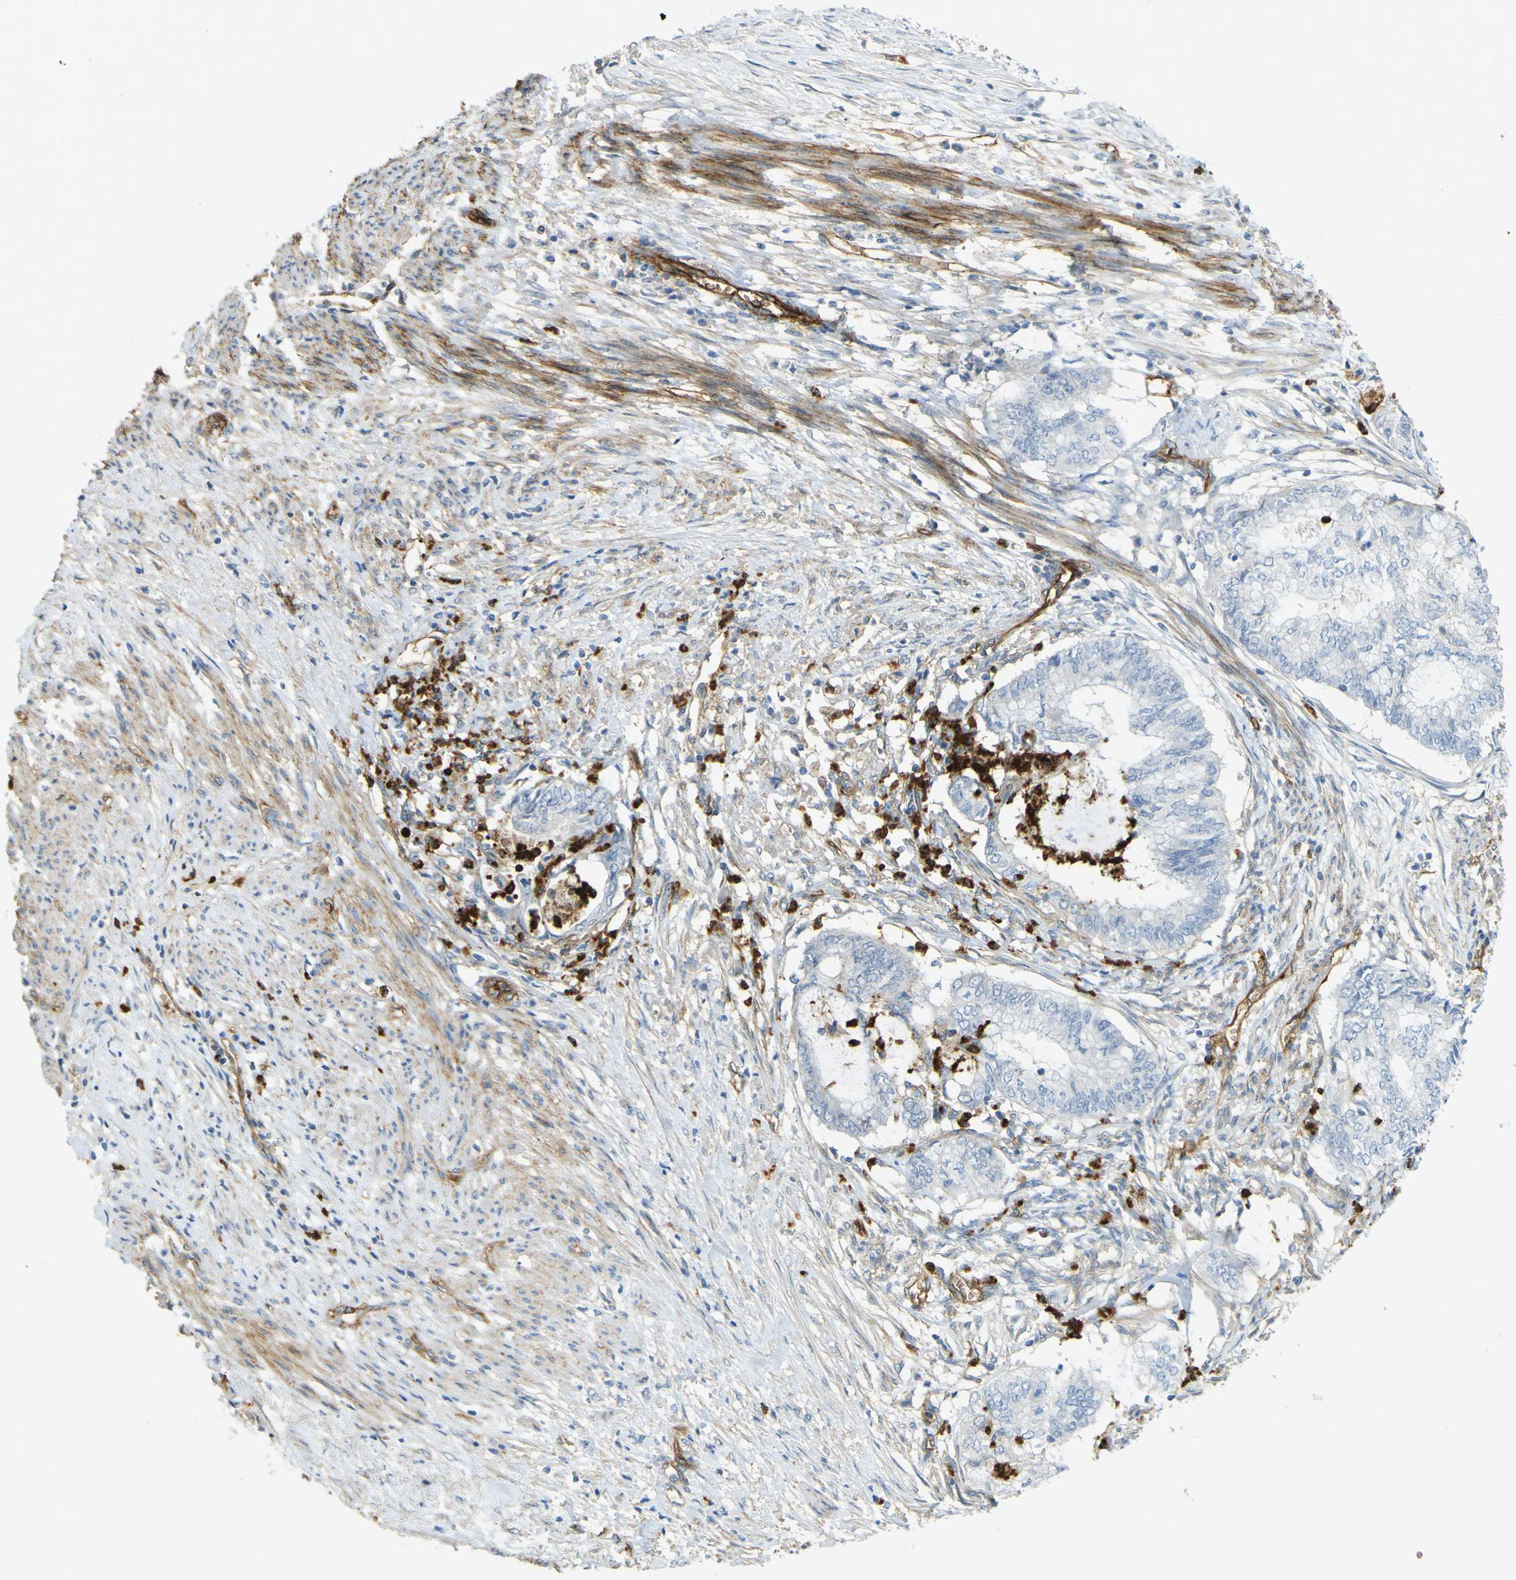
{"staining": {"intensity": "negative", "quantity": "none", "location": "none"}, "tissue": "endometrial cancer", "cell_type": "Tumor cells", "image_type": "cancer", "snomed": [{"axis": "morphology", "description": "Necrosis, NOS"}, {"axis": "morphology", "description": "Adenocarcinoma, NOS"}, {"axis": "topography", "description": "Endometrium"}], "caption": "IHC image of neoplastic tissue: endometrial adenocarcinoma stained with DAB (3,3'-diaminobenzidine) displays no significant protein staining in tumor cells.", "gene": "PLXDC1", "patient": {"sex": "female", "age": 79}}